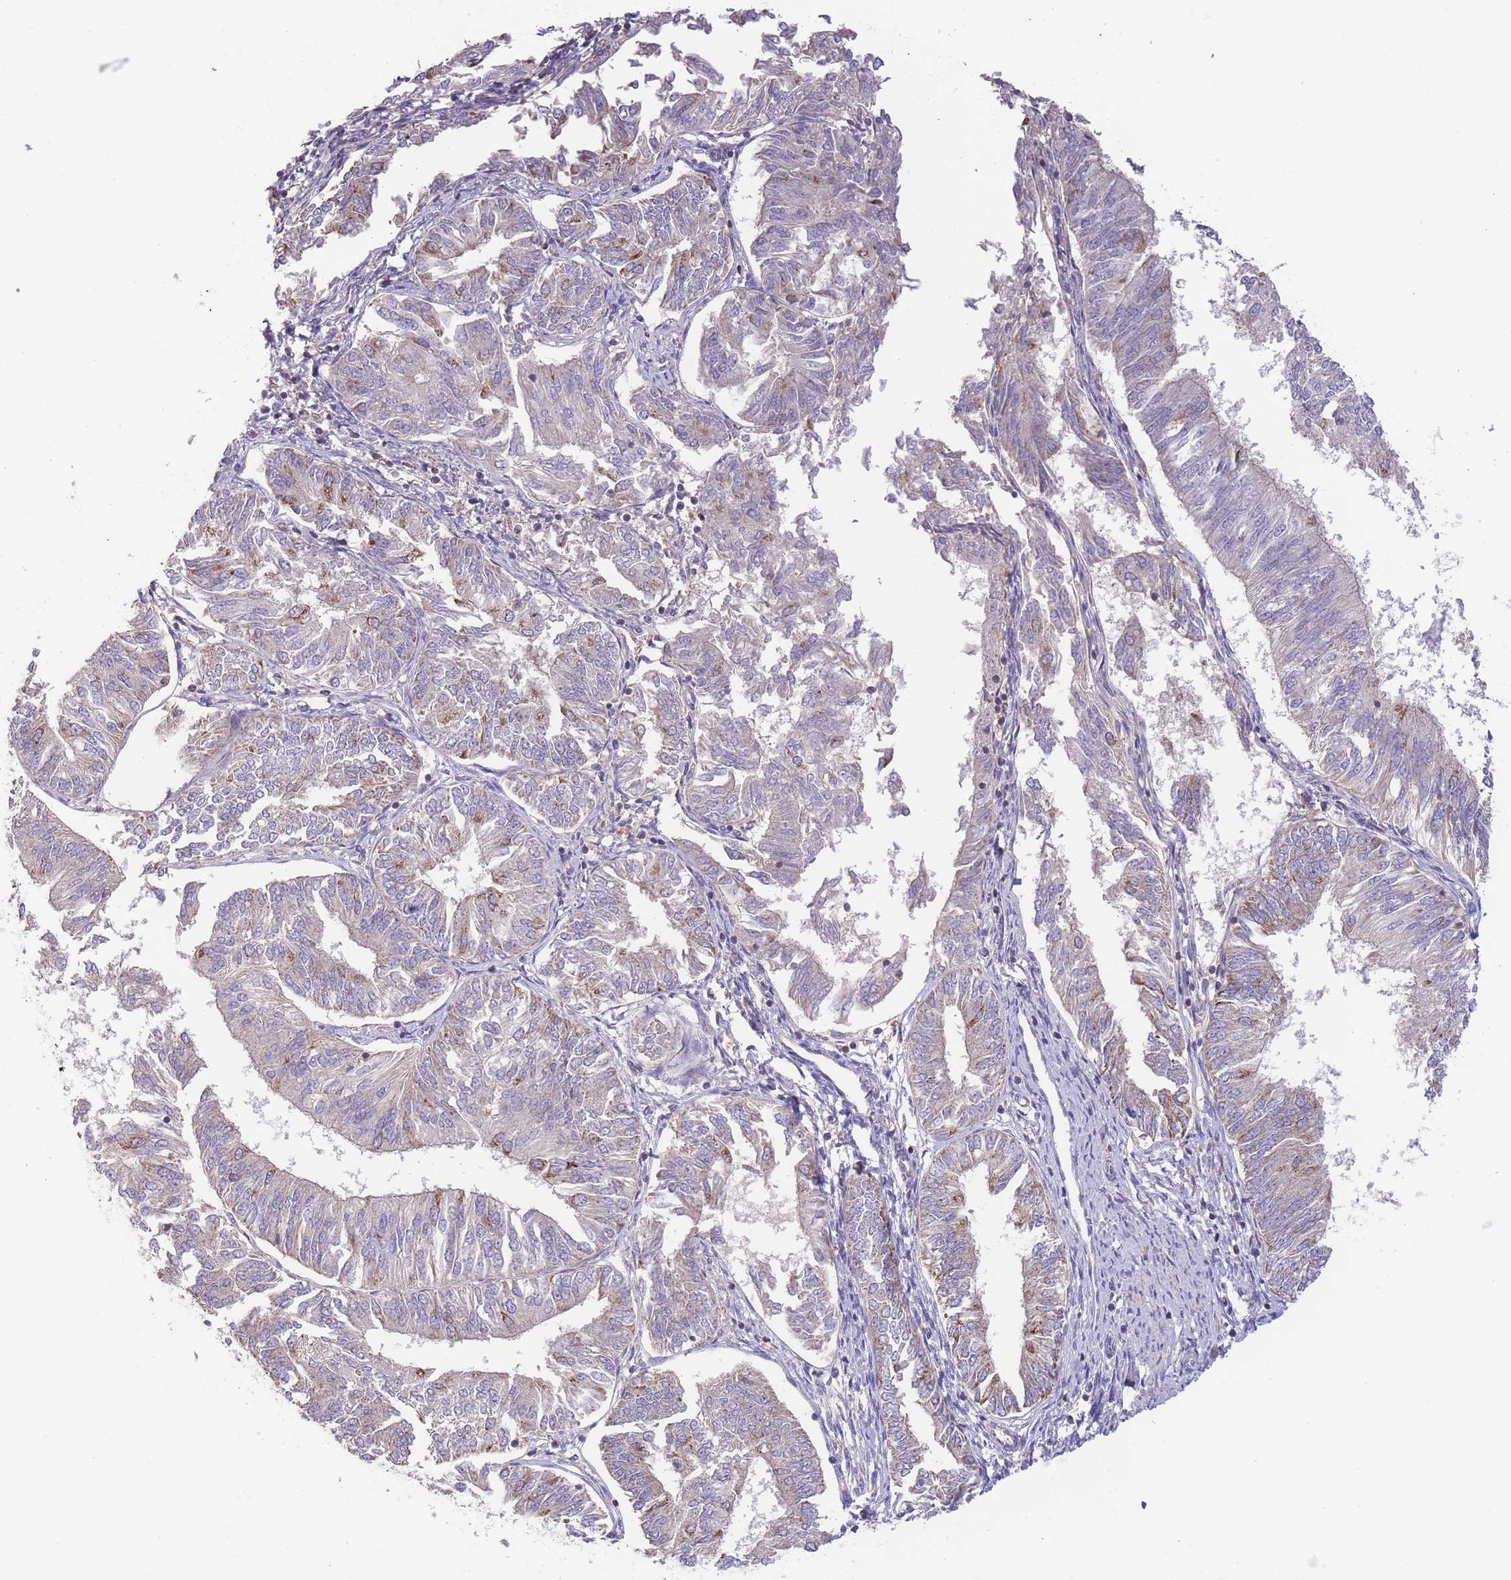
{"staining": {"intensity": "moderate", "quantity": "<25%", "location": "cytoplasmic/membranous"}, "tissue": "endometrial cancer", "cell_type": "Tumor cells", "image_type": "cancer", "snomed": [{"axis": "morphology", "description": "Adenocarcinoma, NOS"}, {"axis": "topography", "description": "Endometrium"}], "caption": "Tumor cells demonstrate low levels of moderate cytoplasmic/membranous positivity in about <25% of cells in adenocarcinoma (endometrial).", "gene": "SLC25A42", "patient": {"sex": "female", "age": 58}}